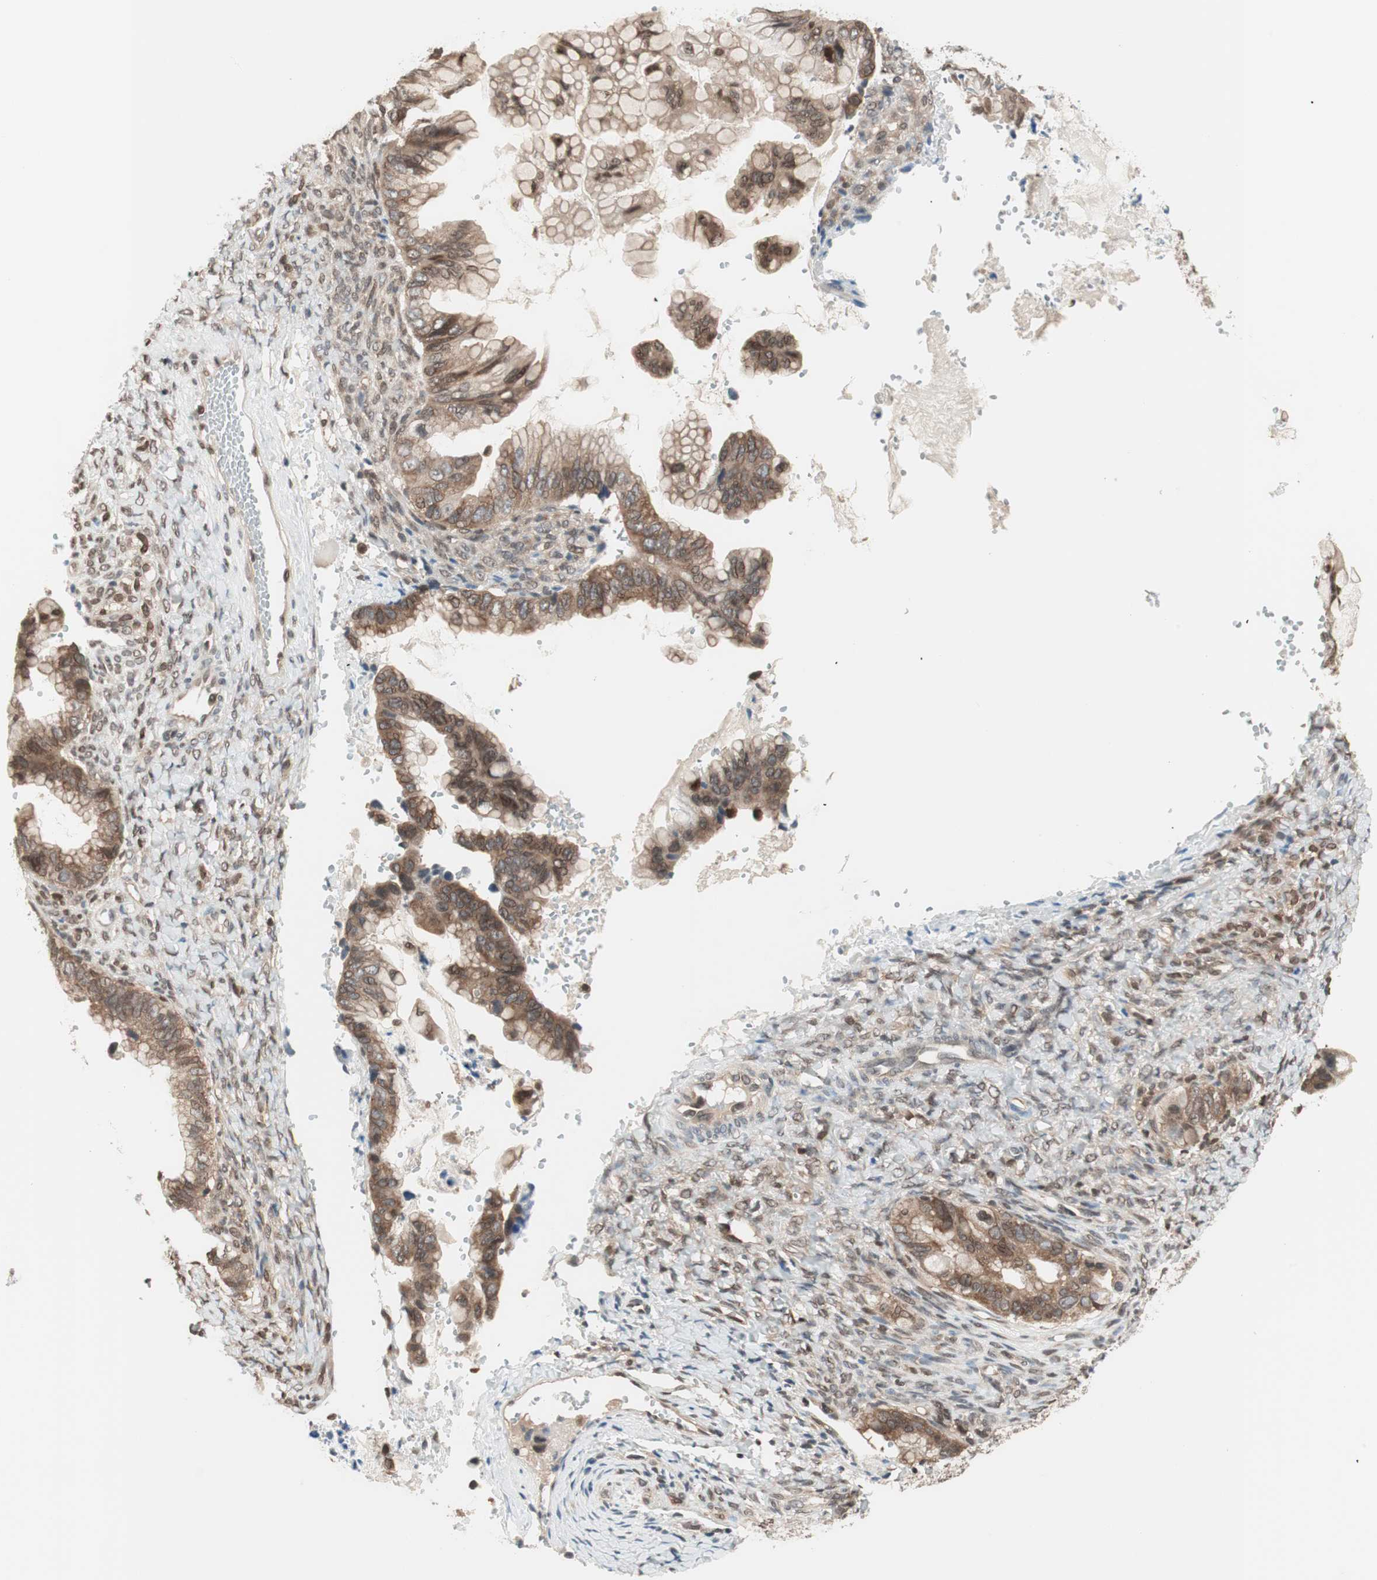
{"staining": {"intensity": "moderate", "quantity": ">75%", "location": "cytoplasmic/membranous"}, "tissue": "ovarian cancer", "cell_type": "Tumor cells", "image_type": "cancer", "snomed": [{"axis": "morphology", "description": "Cystadenocarcinoma, mucinous, NOS"}, {"axis": "topography", "description": "Ovary"}], "caption": "The photomicrograph displays staining of ovarian cancer (mucinous cystadenocarcinoma), revealing moderate cytoplasmic/membranous protein positivity (brown color) within tumor cells.", "gene": "UBE2I", "patient": {"sex": "female", "age": 36}}